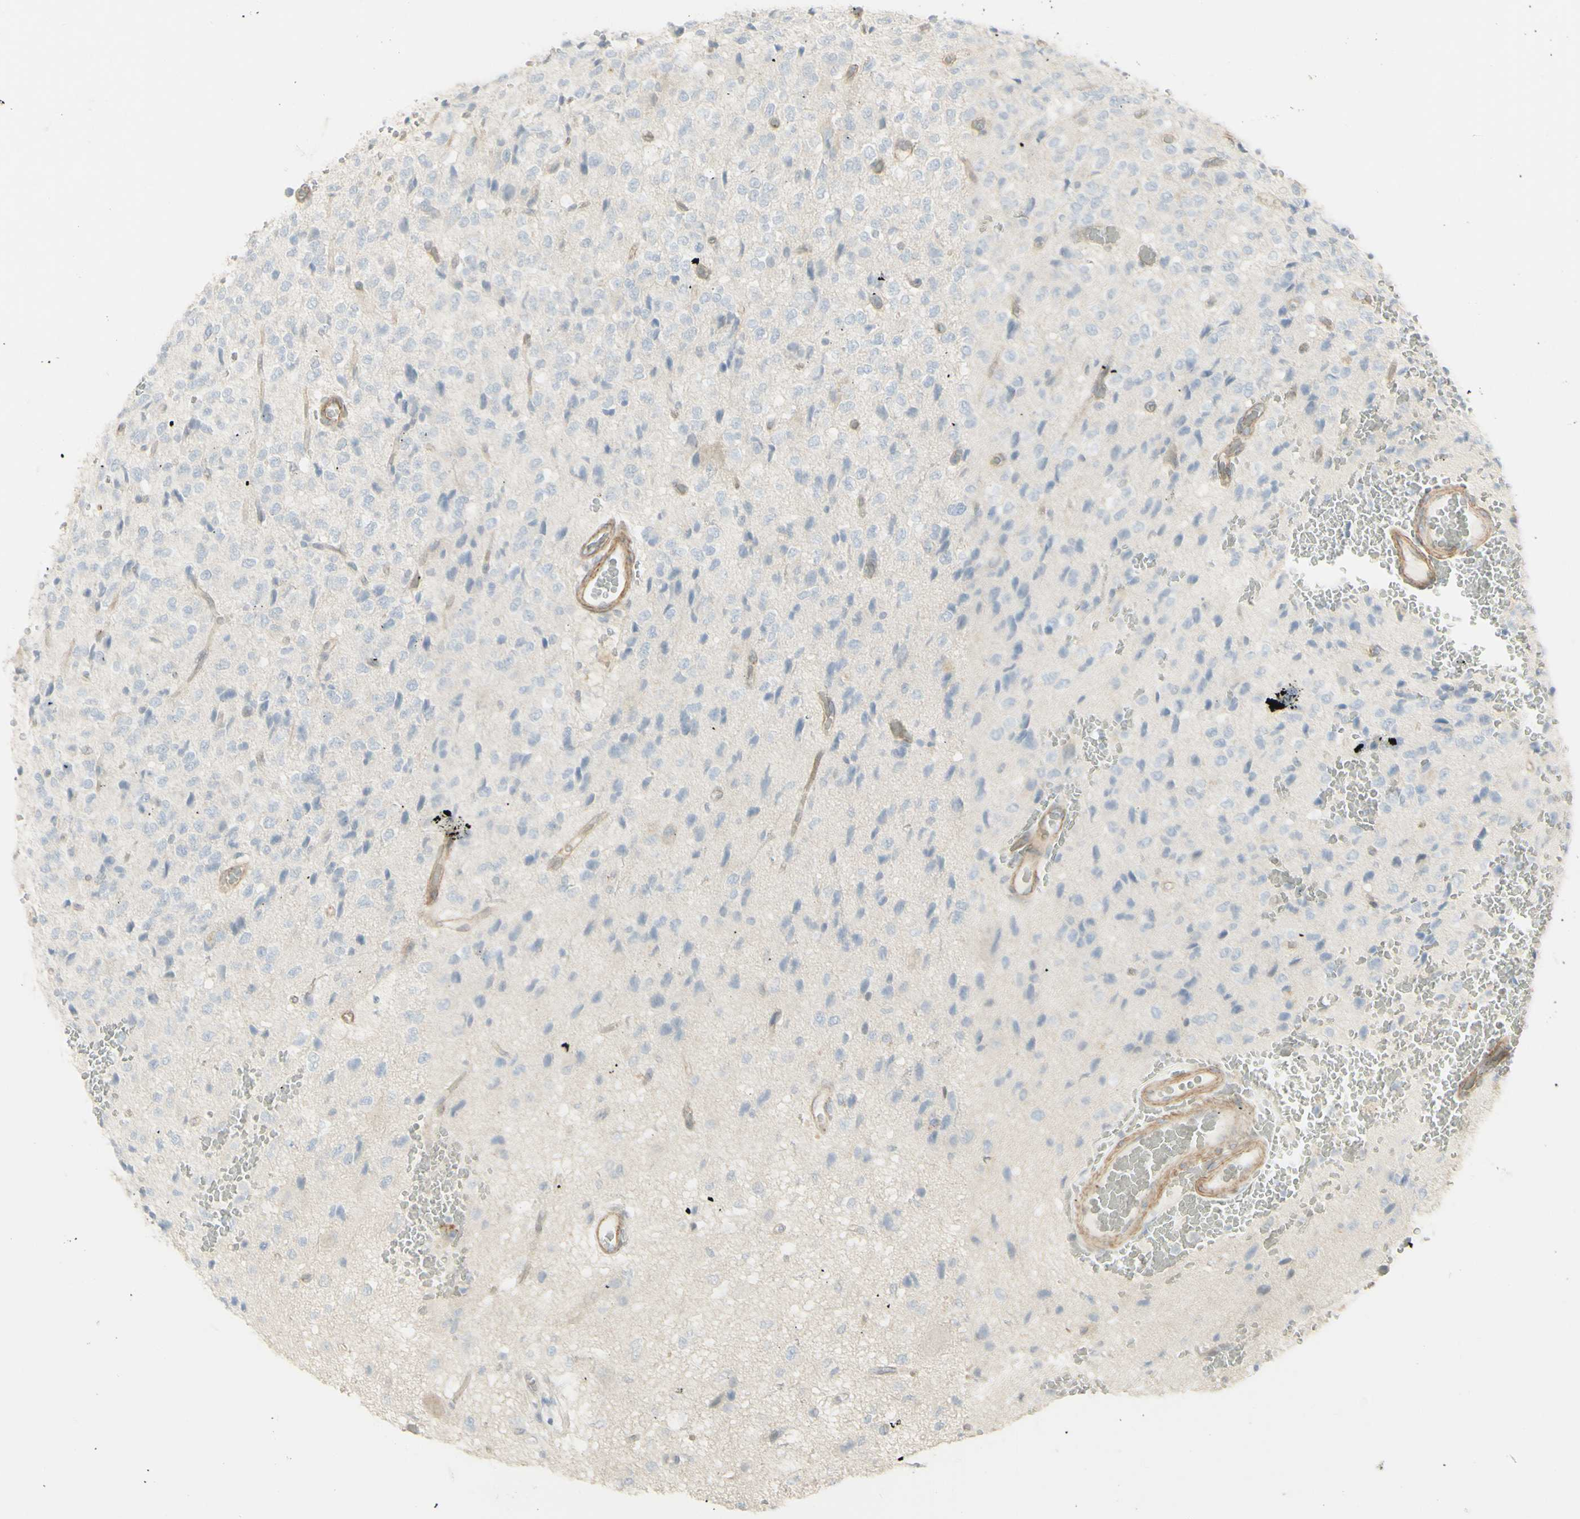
{"staining": {"intensity": "negative", "quantity": "none", "location": "none"}, "tissue": "glioma", "cell_type": "Tumor cells", "image_type": "cancer", "snomed": [{"axis": "morphology", "description": "Glioma, malignant, High grade"}, {"axis": "topography", "description": "pancreas cauda"}], "caption": "A high-resolution image shows IHC staining of glioma, which displays no significant positivity in tumor cells. Nuclei are stained in blue.", "gene": "NDST4", "patient": {"sex": "male", "age": 60}}